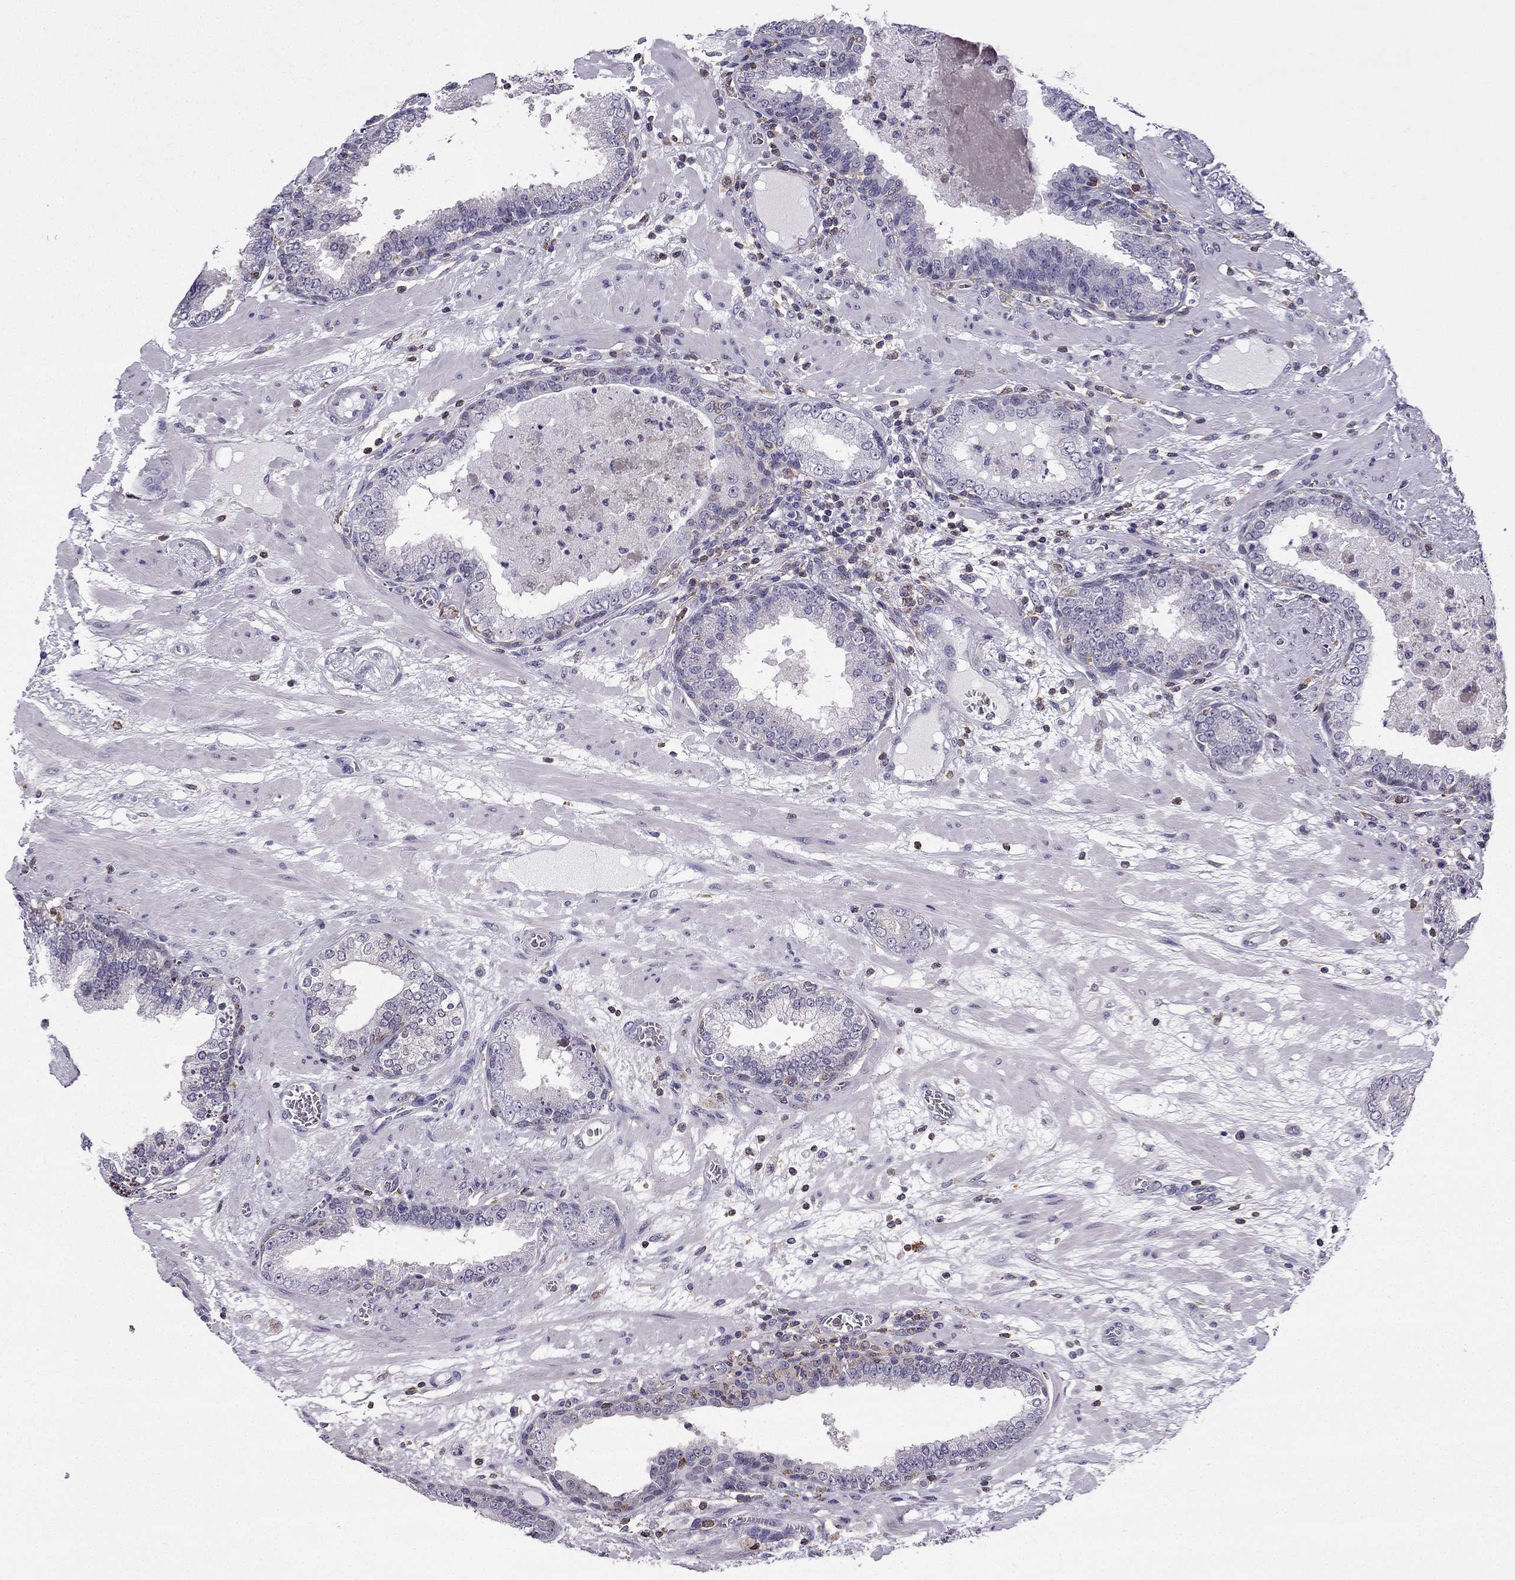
{"staining": {"intensity": "negative", "quantity": "none", "location": "none"}, "tissue": "prostate cancer", "cell_type": "Tumor cells", "image_type": "cancer", "snomed": [{"axis": "morphology", "description": "Adenocarcinoma, Low grade"}, {"axis": "topography", "description": "Prostate"}], "caption": "There is no significant staining in tumor cells of adenocarcinoma (low-grade) (prostate). Nuclei are stained in blue.", "gene": "CCK", "patient": {"sex": "male", "age": 60}}